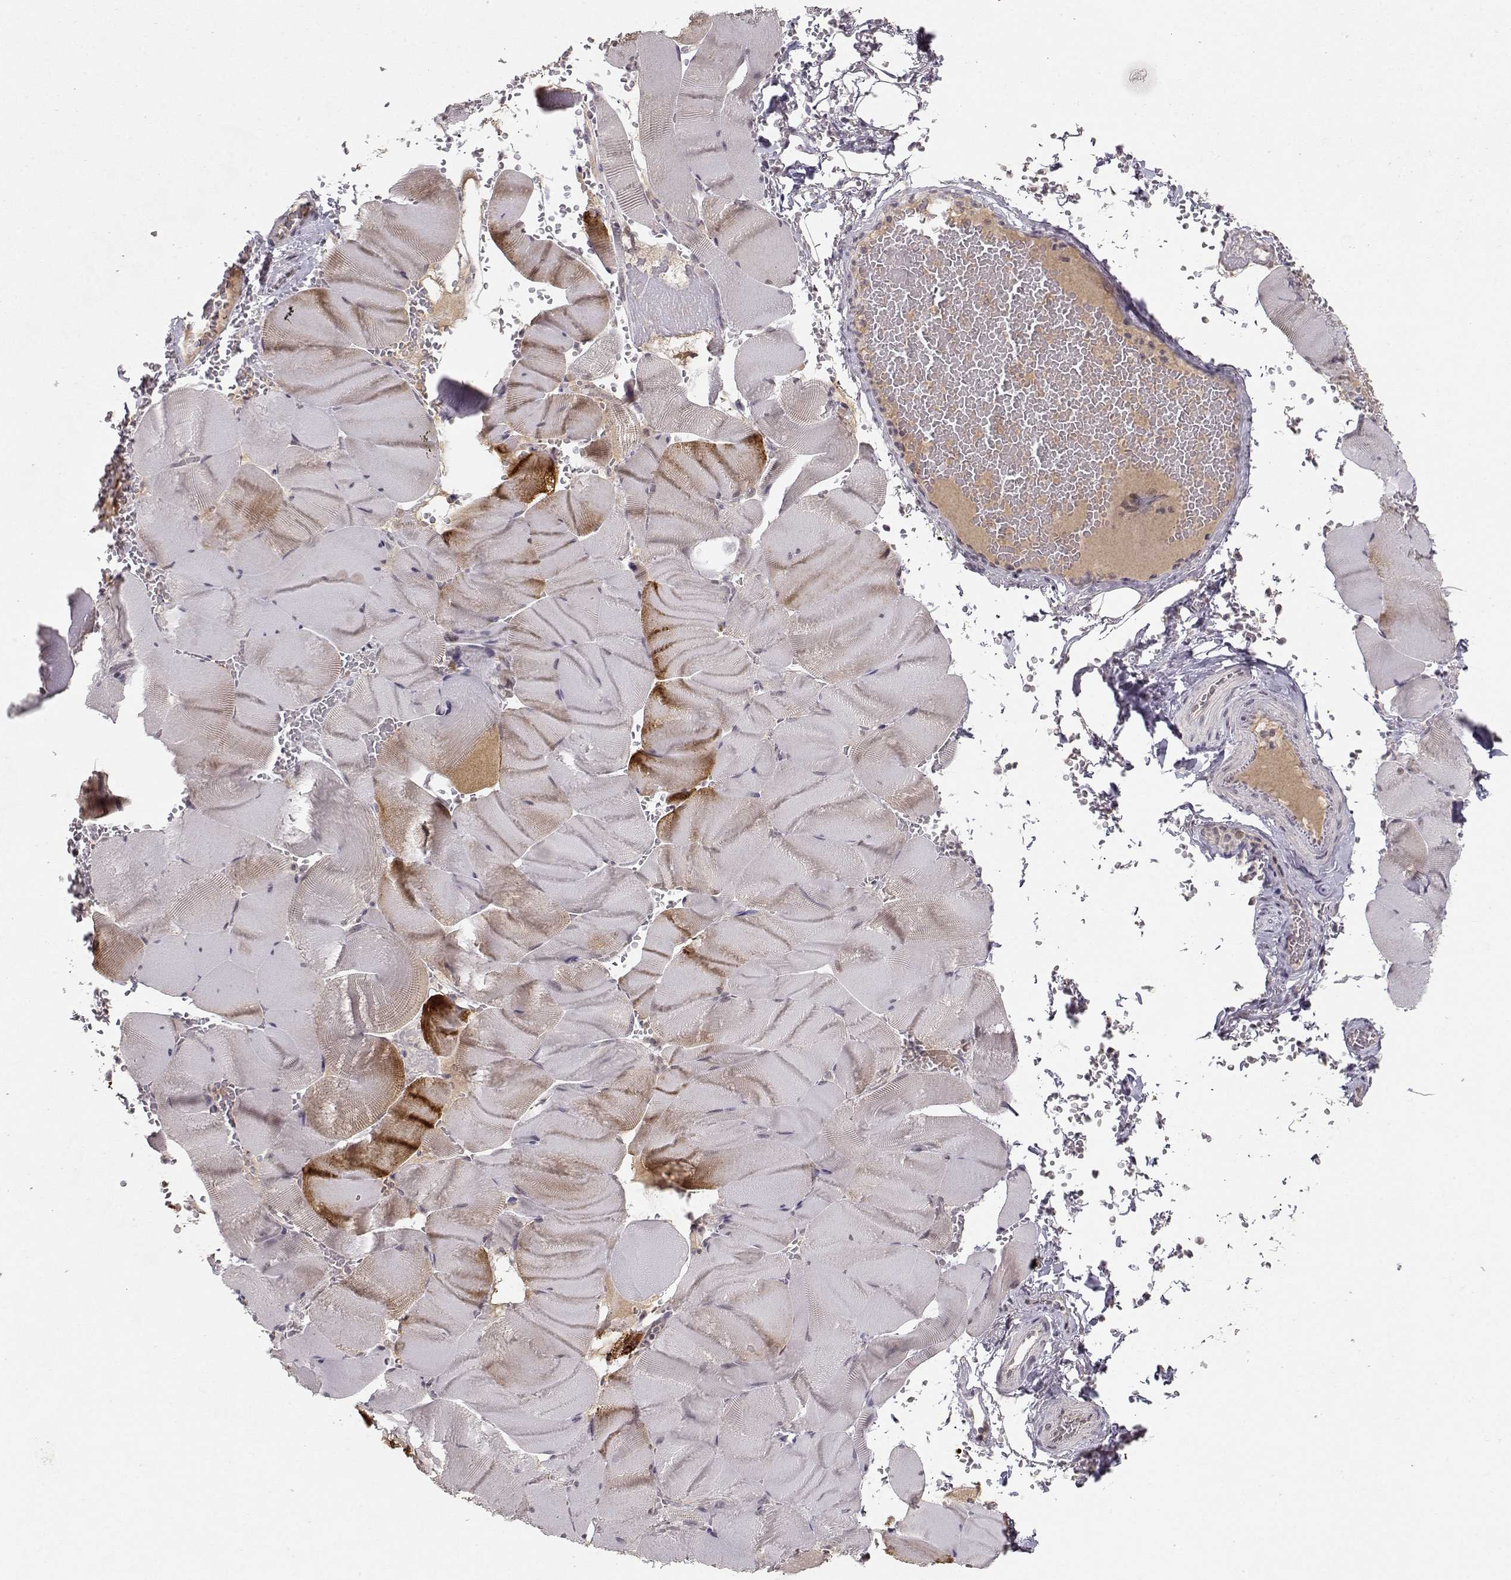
{"staining": {"intensity": "moderate", "quantity": "<25%", "location": "cytoplasmic/membranous"}, "tissue": "skeletal muscle", "cell_type": "Myocytes", "image_type": "normal", "snomed": [{"axis": "morphology", "description": "Normal tissue, NOS"}, {"axis": "topography", "description": "Skeletal muscle"}], "caption": "Skeletal muscle stained for a protein reveals moderate cytoplasmic/membranous positivity in myocytes. The staining is performed using DAB (3,3'-diaminobenzidine) brown chromogen to label protein expression. The nuclei are counter-stained blue using hematoxylin.", "gene": "CSNK2A1", "patient": {"sex": "male", "age": 56}}